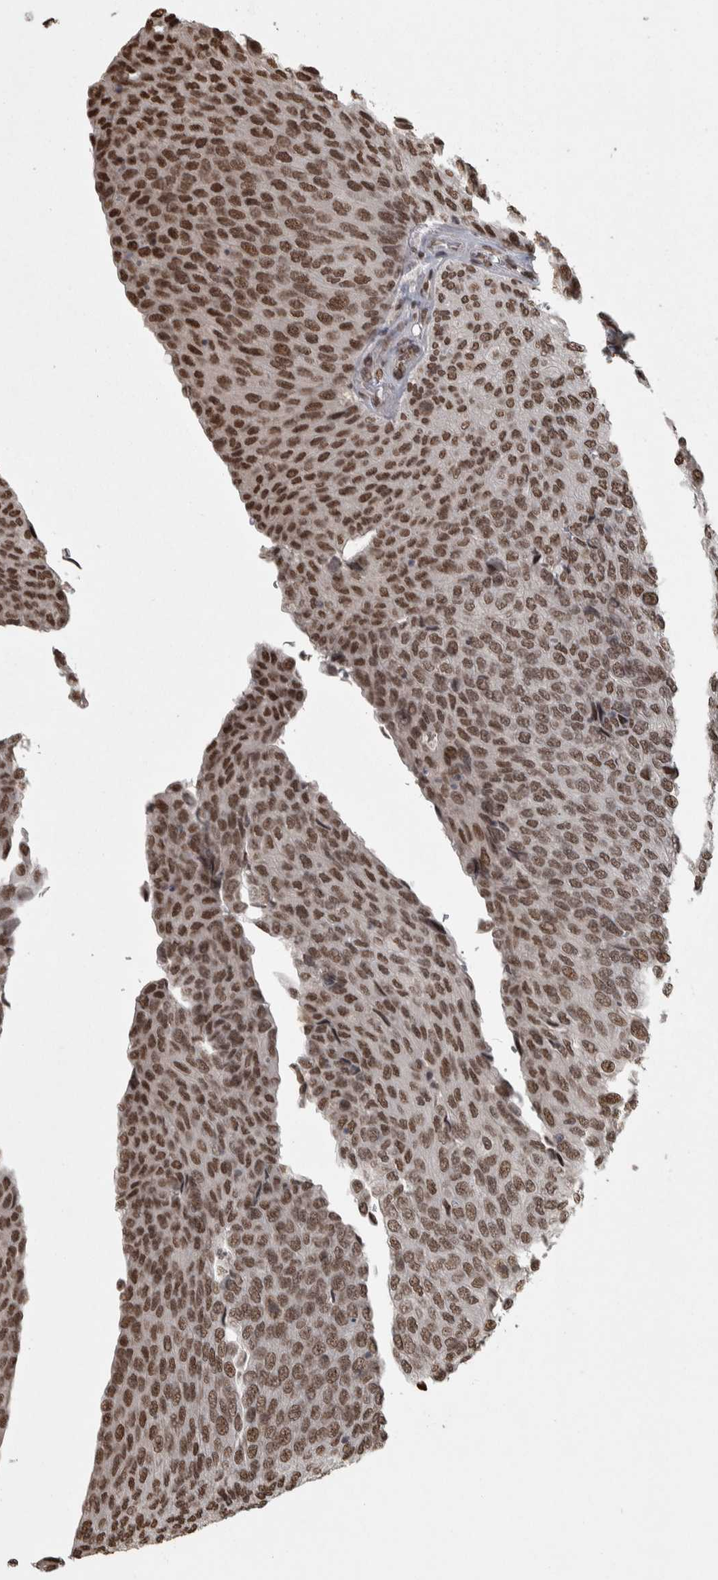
{"staining": {"intensity": "strong", "quantity": ">75%", "location": "nuclear"}, "tissue": "urothelial cancer", "cell_type": "Tumor cells", "image_type": "cancer", "snomed": [{"axis": "morphology", "description": "Urothelial carcinoma, Low grade"}, {"axis": "topography", "description": "Urinary bladder"}], "caption": "High-power microscopy captured an IHC micrograph of urothelial cancer, revealing strong nuclear positivity in about >75% of tumor cells.", "gene": "ZFHX4", "patient": {"sex": "female", "age": 79}}